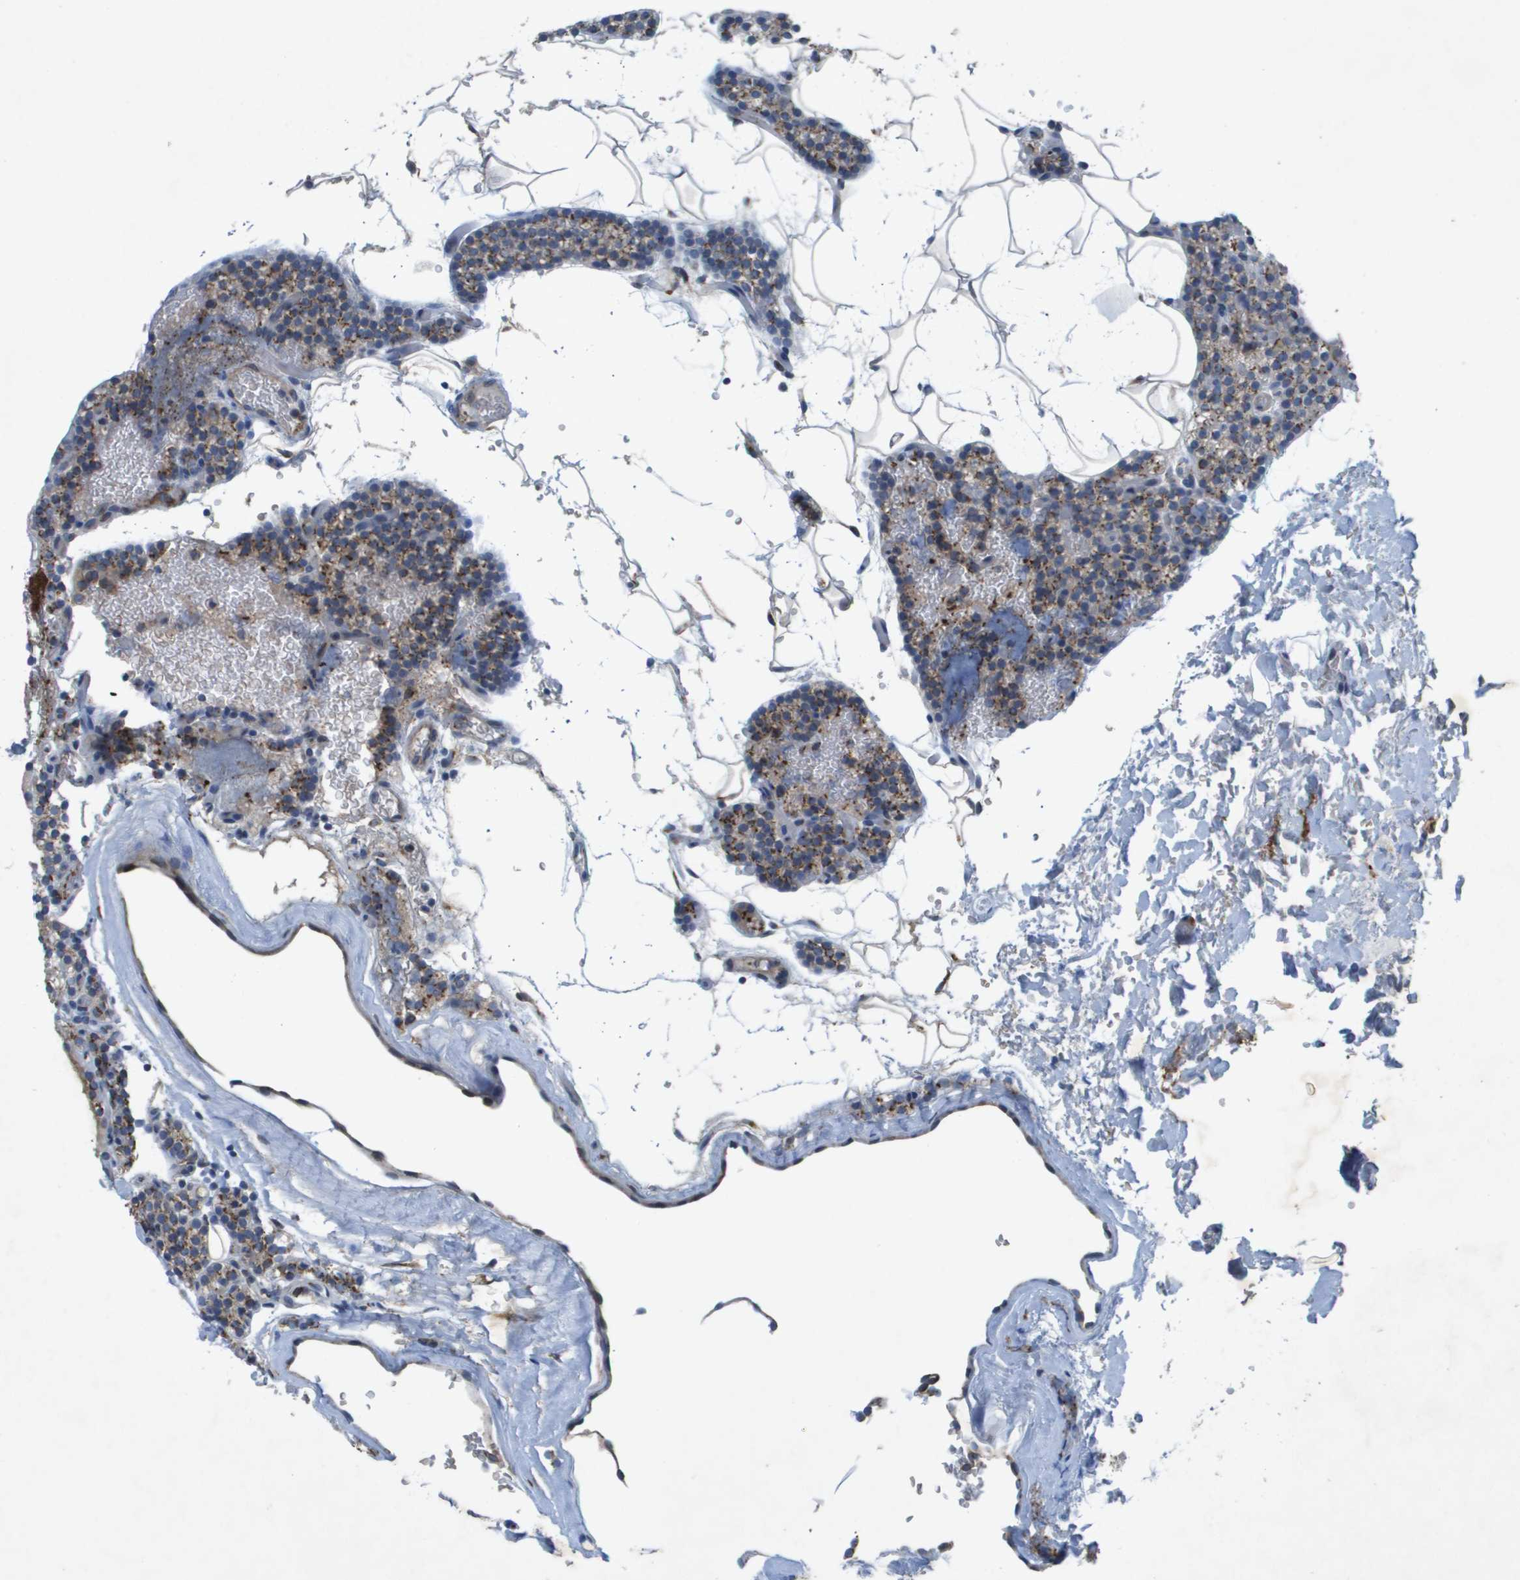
{"staining": {"intensity": "moderate", "quantity": ">75%", "location": "cytoplasmic/membranous"}, "tissue": "parathyroid gland", "cell_type": "Glandular cells", "image_type": "normal", "snomed": [{"axis": "morphology", "description": "Normal tissue, NOS"}, {"axis": "morphology", "description": "Inflammation chronic"}, {"axis": "morphology", "description": "Goiter, colloid"}, {"axis": "topography", "description": "Thyroid gland"}, {"axis": "topography", "description": "Parathyroid gland"}], "caption": "This histopathology image reveals immunohistochemistry (IHC) staining of unremarkable parathyroid gland, with medium moderate cytoplasmic/membranous staining in about >75% of glandular cells.", "gene": "QSOX2", "patient": {"sex": "male", "age": 65}}